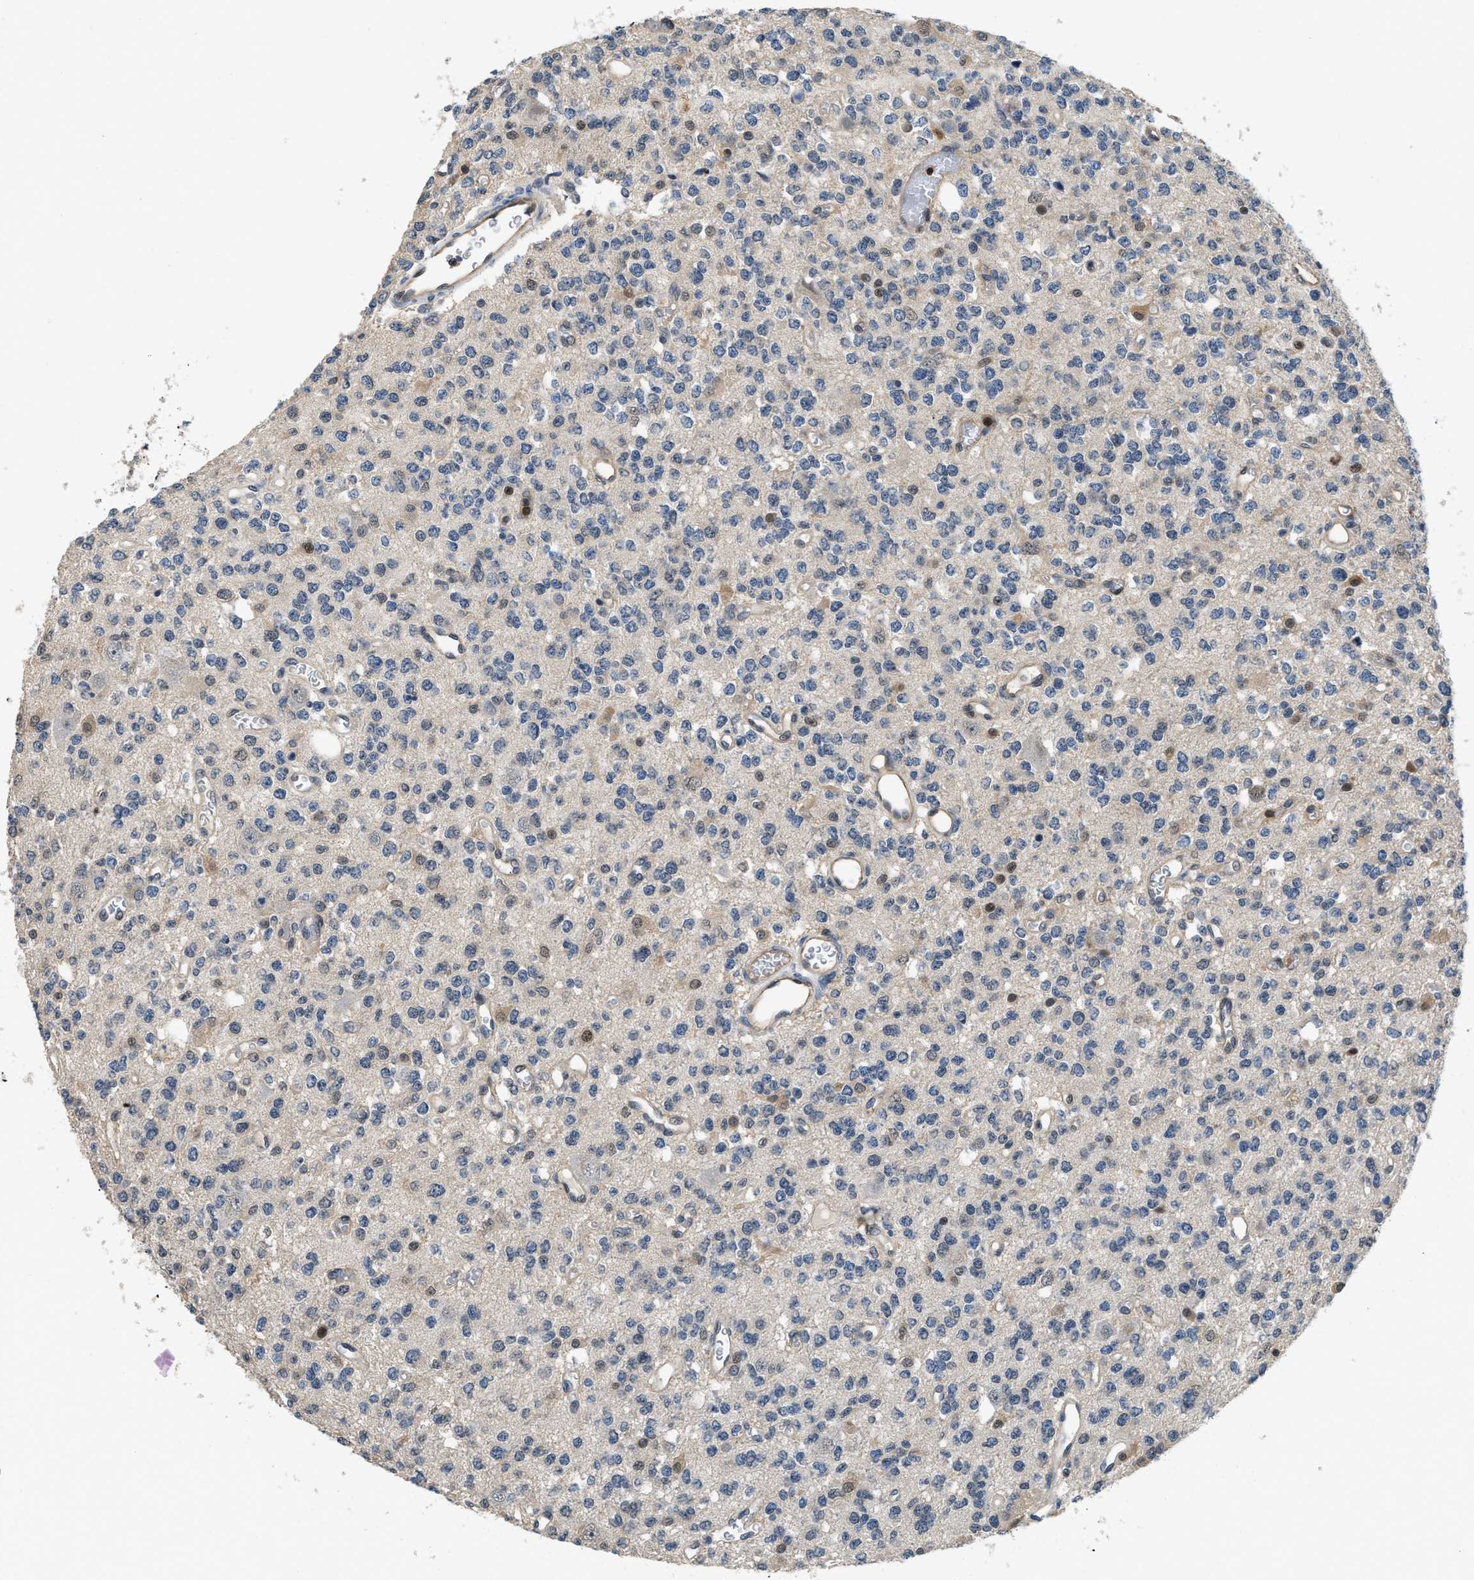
{"staining": {"intensity": "negative", "quantity": "none", "location": "none"}, "tissue": "glioma", "cell_type": "Tumor cells", "image_type": "cancer", "snomed": [{"axis": "morphology", "description": "Glioma, malignant, Low grade"}, {"axis": "topography", "description": "Brain"}], "caption": "IHC image of neoplastic tissue: human glioma stained with DAB (3,3'-diaminobenzidine) reveals no significant protein staining in tumor cells.", "gene": "TES", "patient": {"sex": "male", "age": 38}}